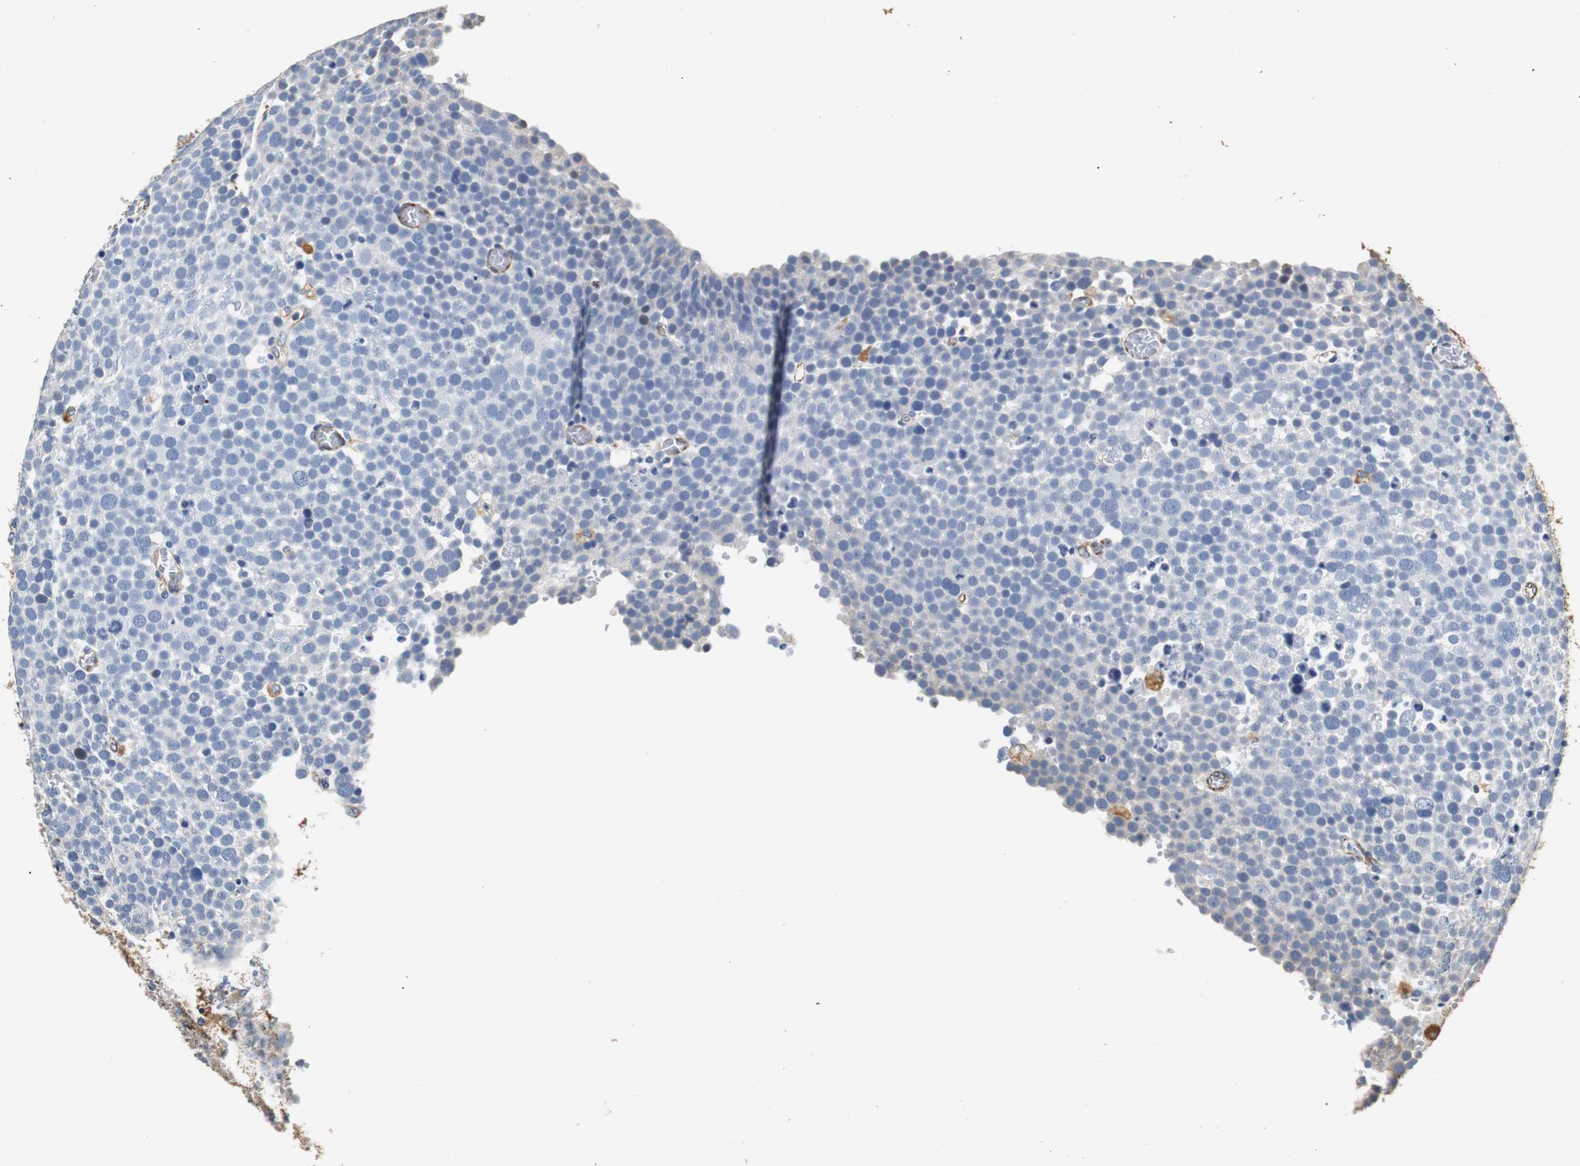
{"staining": {"intensity": "negative", "quantity": "none", "location": "none"}, "tissue": "testis cancer", "cell_type": "Tumor cells", "image_type": "cancer", "snomed": [{"axis": "morphology", "description": "Seminoma, NOS"}, {"axis": "topography", "description": "Testis"}], "caption": "Human testis cancer (seminoma) stained for a protein using IHC exhibits no expression in tumor cells.", "gene": "PCK1", "patient": {"sex": "male", "age": 71}}